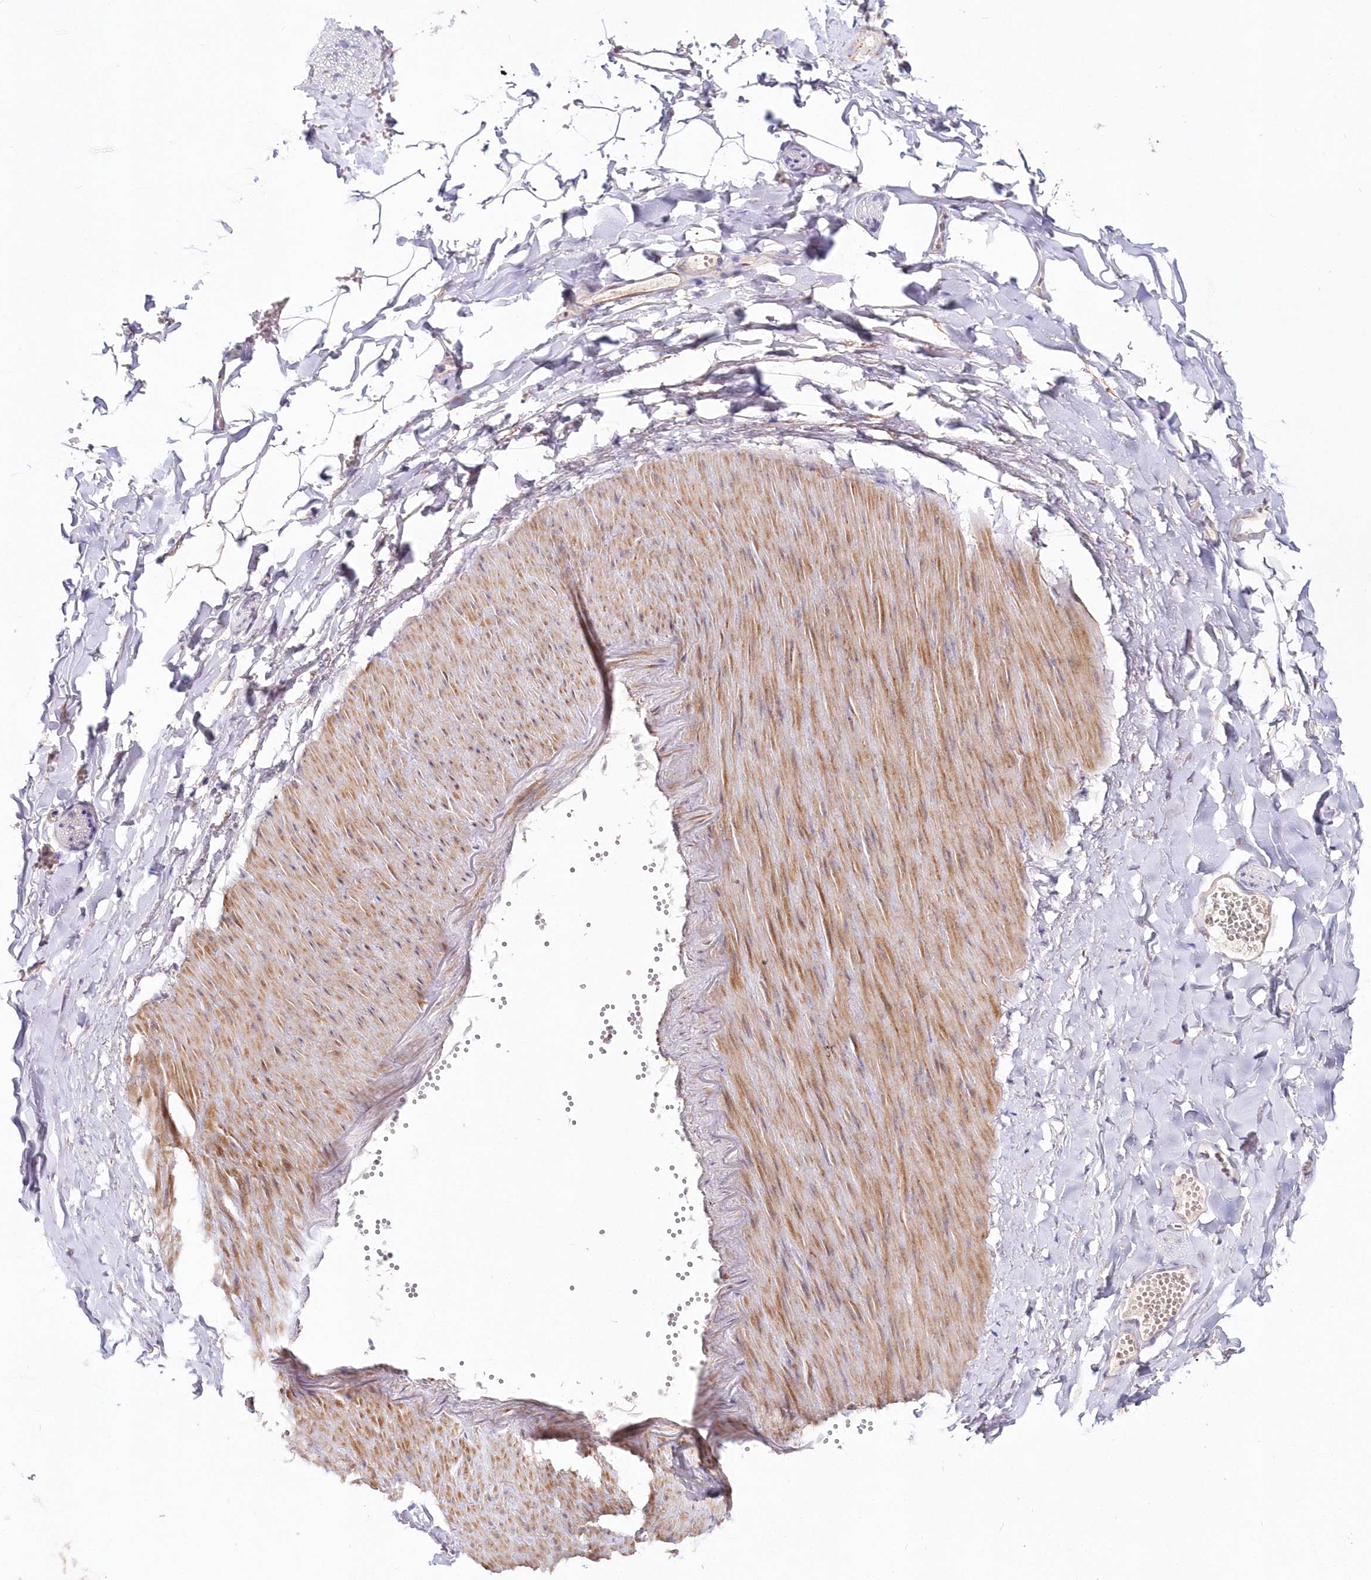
{"staining": {"intensity": "negative", "quantity": "none", "location": "none"}, "tissue": "adipose tissue", "cell_type": "Adipocytes", "image_type": "normal", "snomed": [{"axis": "morphology", "description": "Normal tissue, NOS"}, {"axis": "topography", "description": "Gallbladder"}, {"axis": "topography", "description": "Peripheral nerve tissue"}], "caption": "There is no significant staining in adipocytes of adipose tissue. (DAB (3,3'-diaminobenzidine) immunohistochemistry visualized using brightfield microscopy, high magnification).", "gene": "DNA2", "patient": {"sex": "male", "age": 38}}